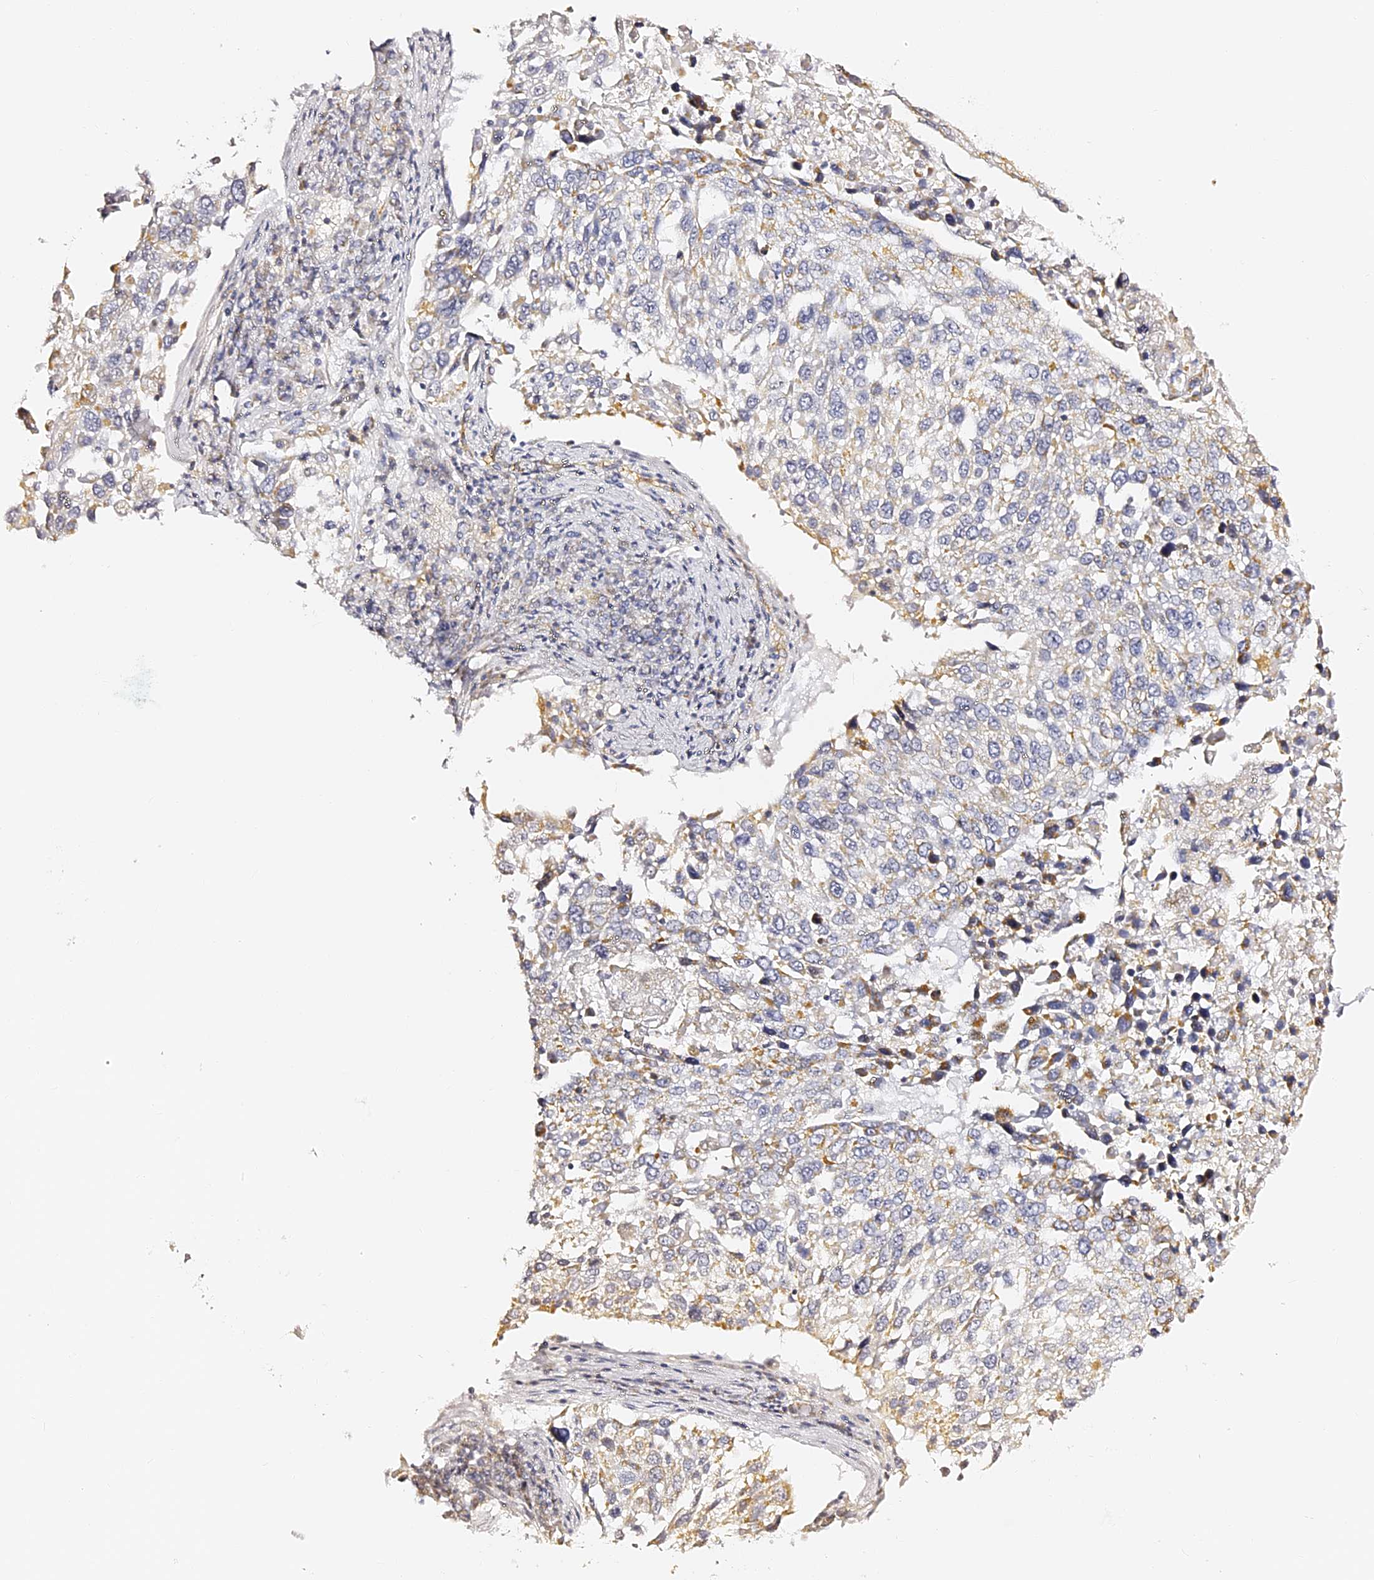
{"staining": {"intensity": "negative", "quantity": "none", "location": "none"}, "tissue": "lung cancer", "cell_type": "Tumor cells", "image_type": "cancer", "snomed": [{"axis": "morphology", "description": "Squamous cell carcinoma, NOS"}, {"axis": "topography", "description": "Lung"}], "caption": "The histopathology image exhibits no staining of tumor cells in lung squamous cell carcinoma.", "gene": "SLC1A3", "patient": {"sex": "male", "age": 65}}